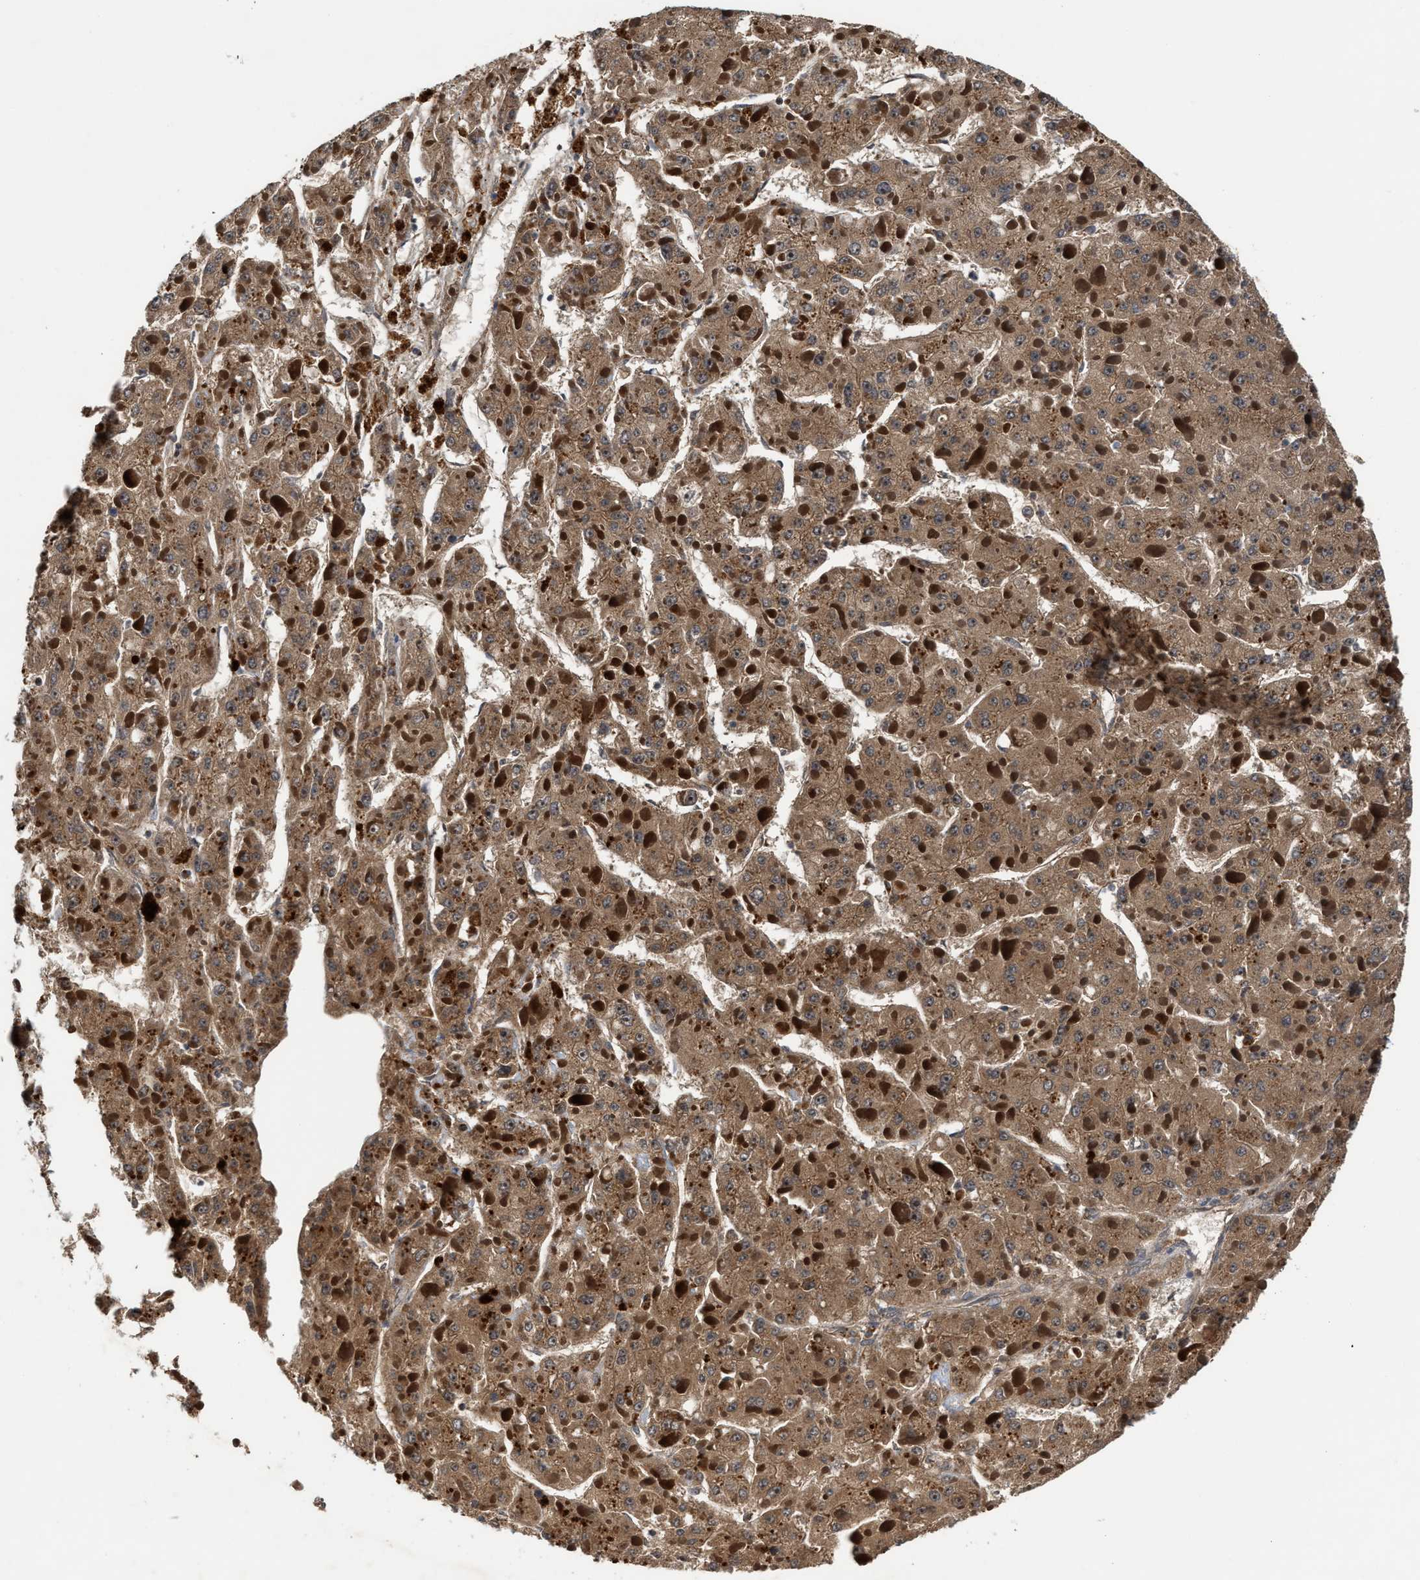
{"staining": {"intensity": "moderate", "quantity": ">75%", "location": "cytoplasmic/membranous"}, "tissue": "liver cancer", "cell_type": "Tumor cells", "image_type": "cancer", "snomed": [{"axis": "morphology", "description": "Carcinoma, Hepatocellular, NOS"}, {"axis": "topography", "description": "Liver"}], "caption": "The histopathology image reveals immunohistochemical staining of liver cancer. There is moderate cytoplasmic/membranous positivity is present in approximately >75% of tumor cells. (Brightfield microscopy of DAB IHC at high magnification).", "gene": "MECR", "patient": {"sex": "female", "age": 73}}